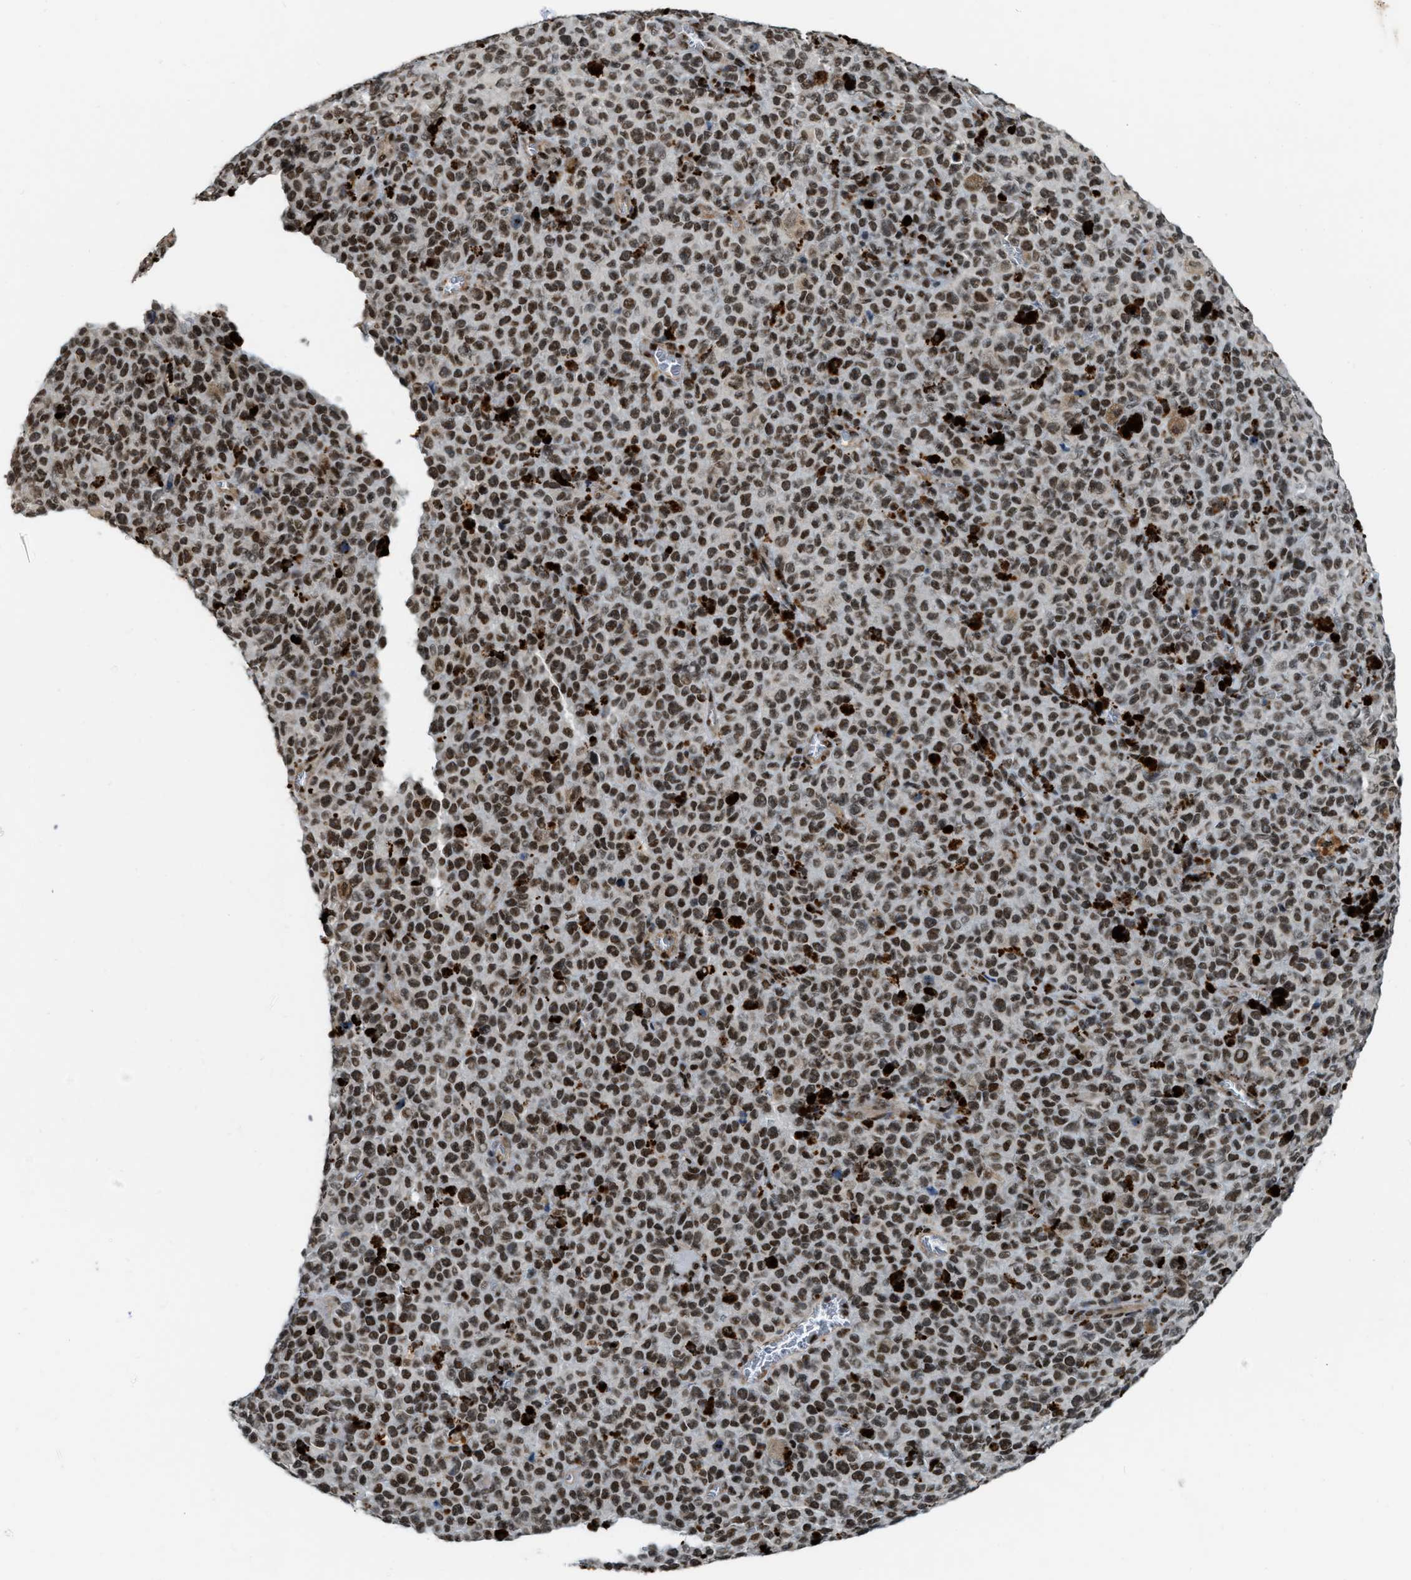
{"staining": {"intensity": "moderate", "quantity": ">75%", "location": "nuclear"}, "tissue": "melanoma", "cell_type": "Tumor cells", "image_type": "cancer", "snomed": [{"axis": "morphology", "description": "Malignant melanoma, NOS"}, {"axis": "topography", "description": "Skin"}], "caption": "This photomicrograph demonstrates immunohistochemistry staining of melanoma, with medium moderate nuclear staining in approximately >75% of tumor cells.", "gene": "NUMA1", "patient": {"sex": "female", "age": 82}}